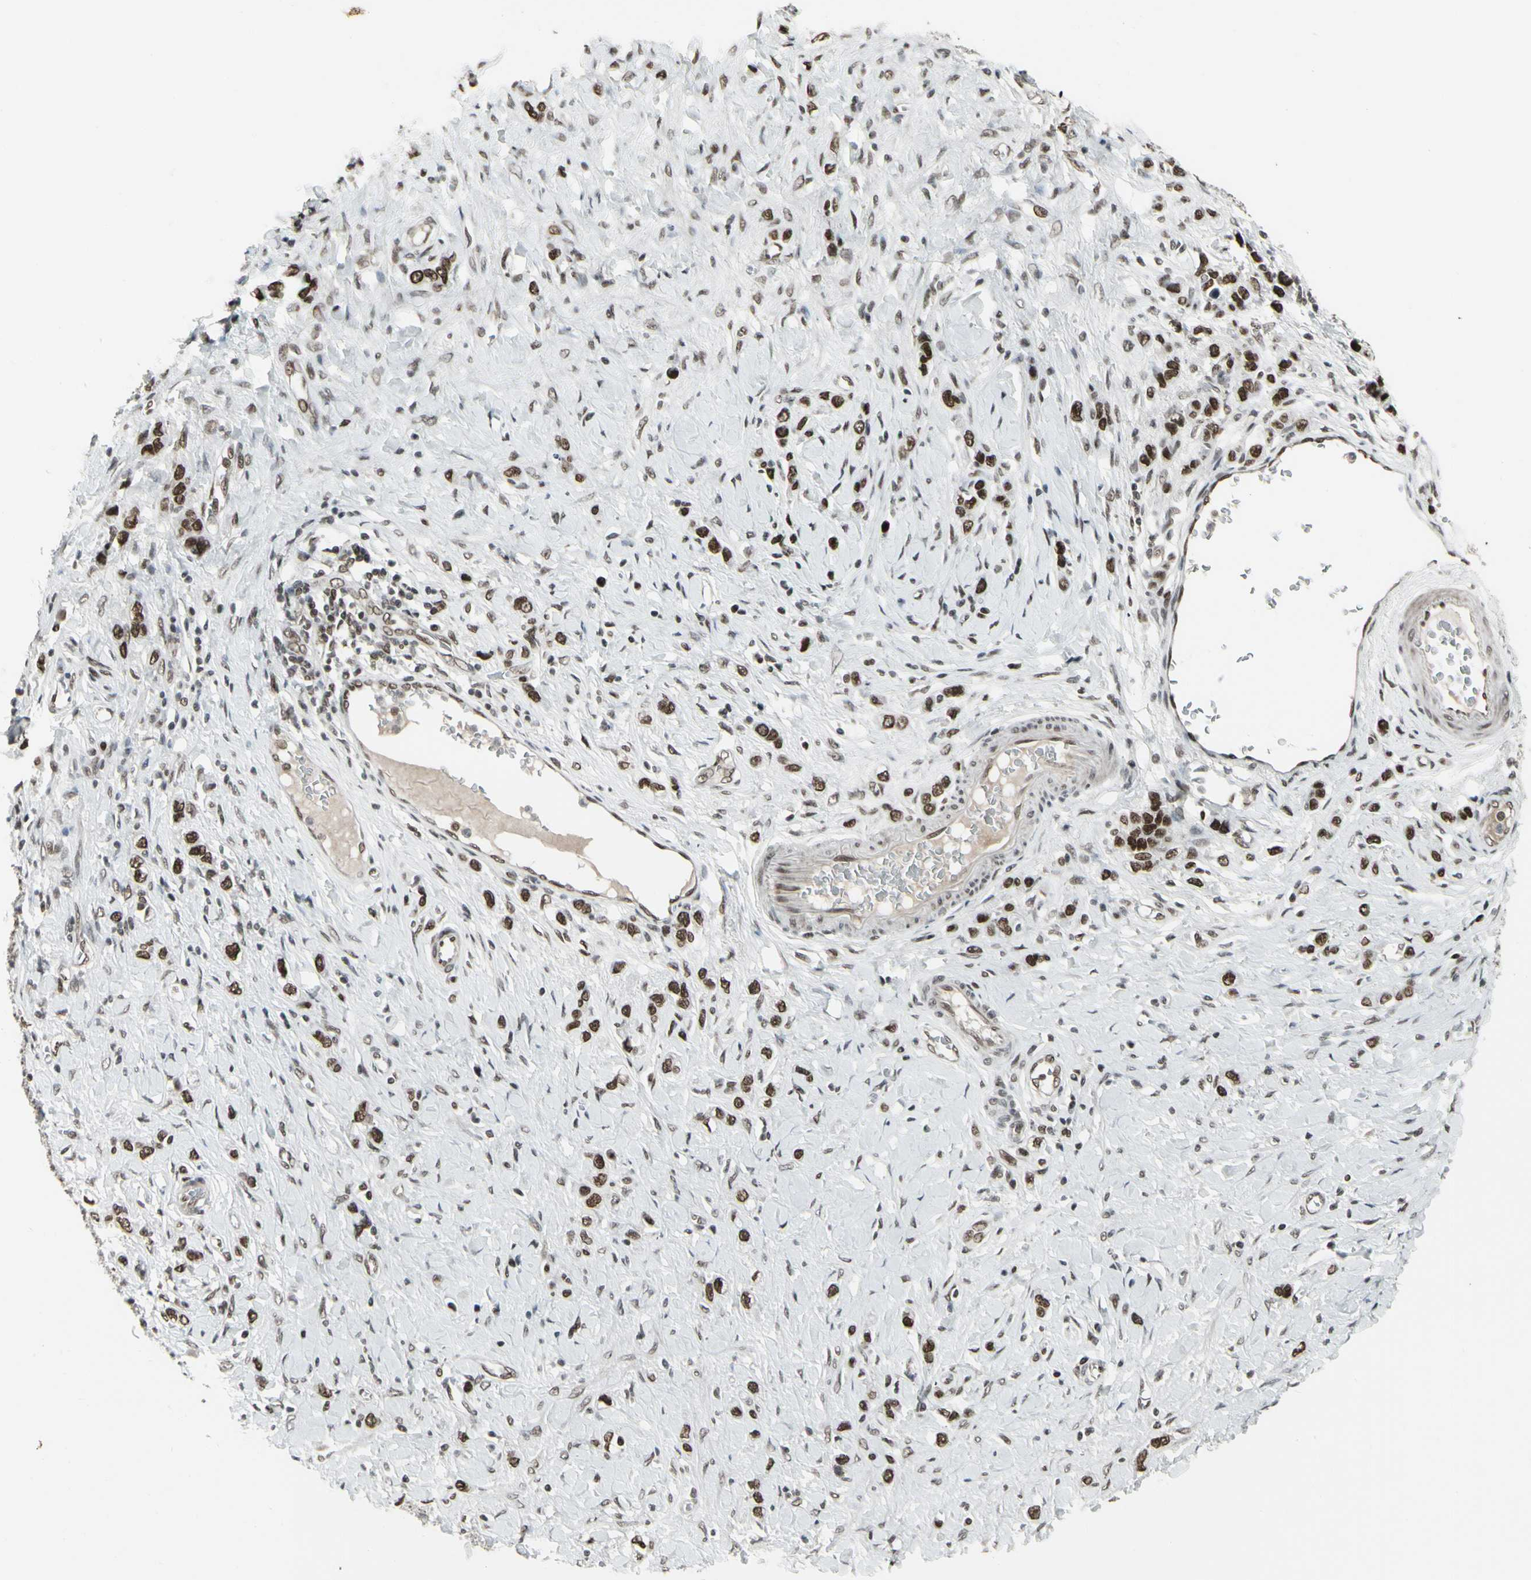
{"staining": {"intensity": "strong", "quantity": ">75%", "location": "nuclear"}, "tissue": "stomach cancer", "cell_type": "Tumor cells", "image_type": "cancer", "snomed": [{"axis": "morphology", "description": "Normal tissue, NOS"}, {"axis": "morphology", "description": "Adenocarcinoma, NOS"}, {"axis": "topography", "description": "Stomach, upper"}, {"axis": "topography", "description": "Stomach"}], "caption": "Stomach cancer (adenocarcinoma) tissue exhibits strong nuclear expression in about >75% of tumor cells, visualized by immunohistochemistry. Immunohistochemistry stains the protein of interest in brown and the nuclei are stained blue.", "gene": "HMG20A", "patient": {"sex": "female", "age": 65}}